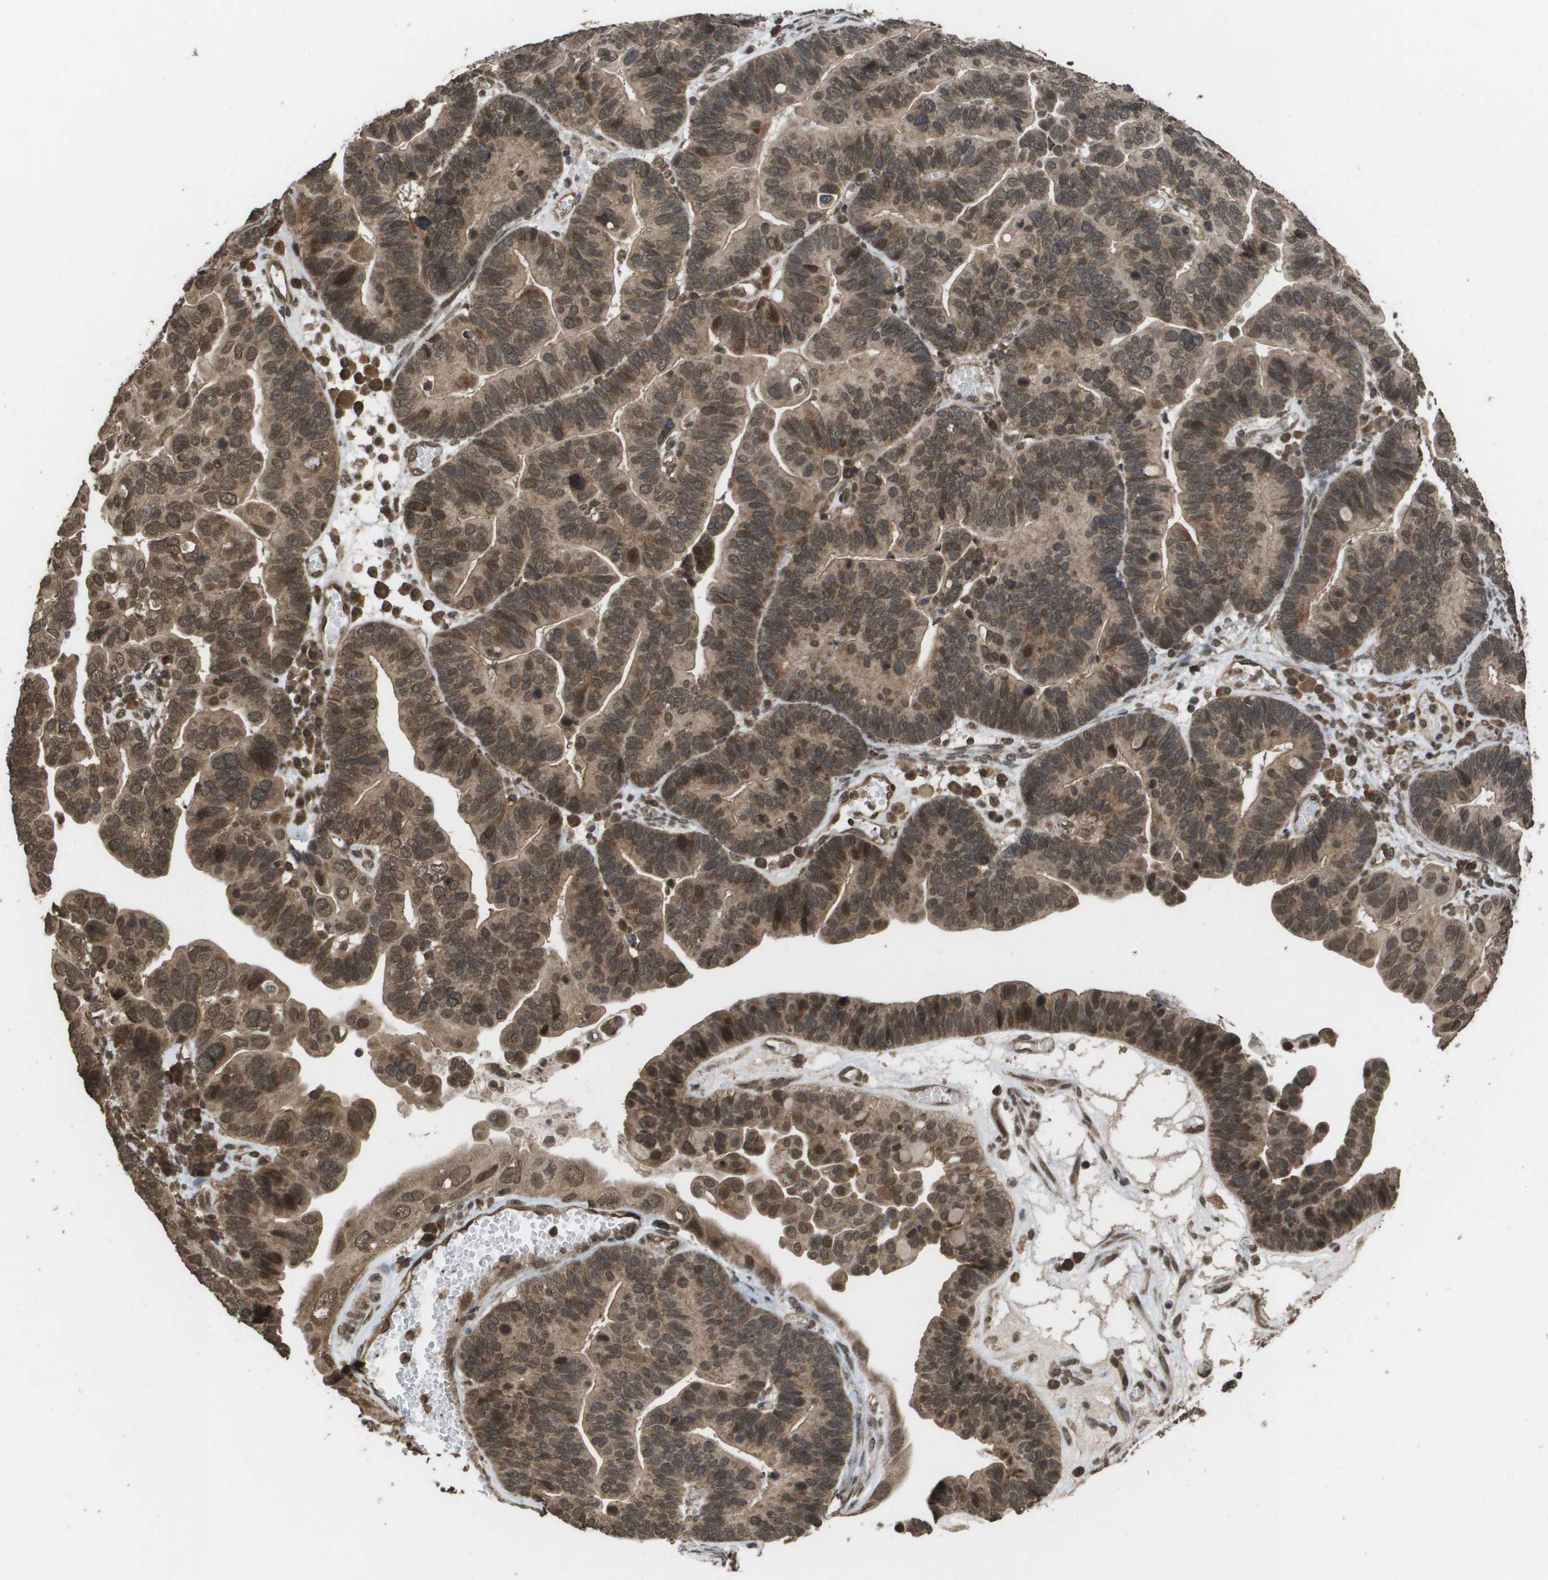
{"staining": {"intensity": "moderate", "quantity": ">75%", "location": "cytoplasmic/membranous,nuclear"}, "tissue": "ovarian cancer", "cell_type": "Tumor cells", "image_type": "cancer", "snomed": [{"axis": "morphology", "description": "Cystadenocarcinoma, serous, NOS"}, {"axis": "topography", "description": "Ovary"}], "caption": "IHC of human ovarian cancer exhibits medium levels of moderate cytoplasmic/membranous and nuclear expression in approximately >75% of tumor cells.", "gene": "AXIN2", "patient": {"sex": "female", "age": 56}}